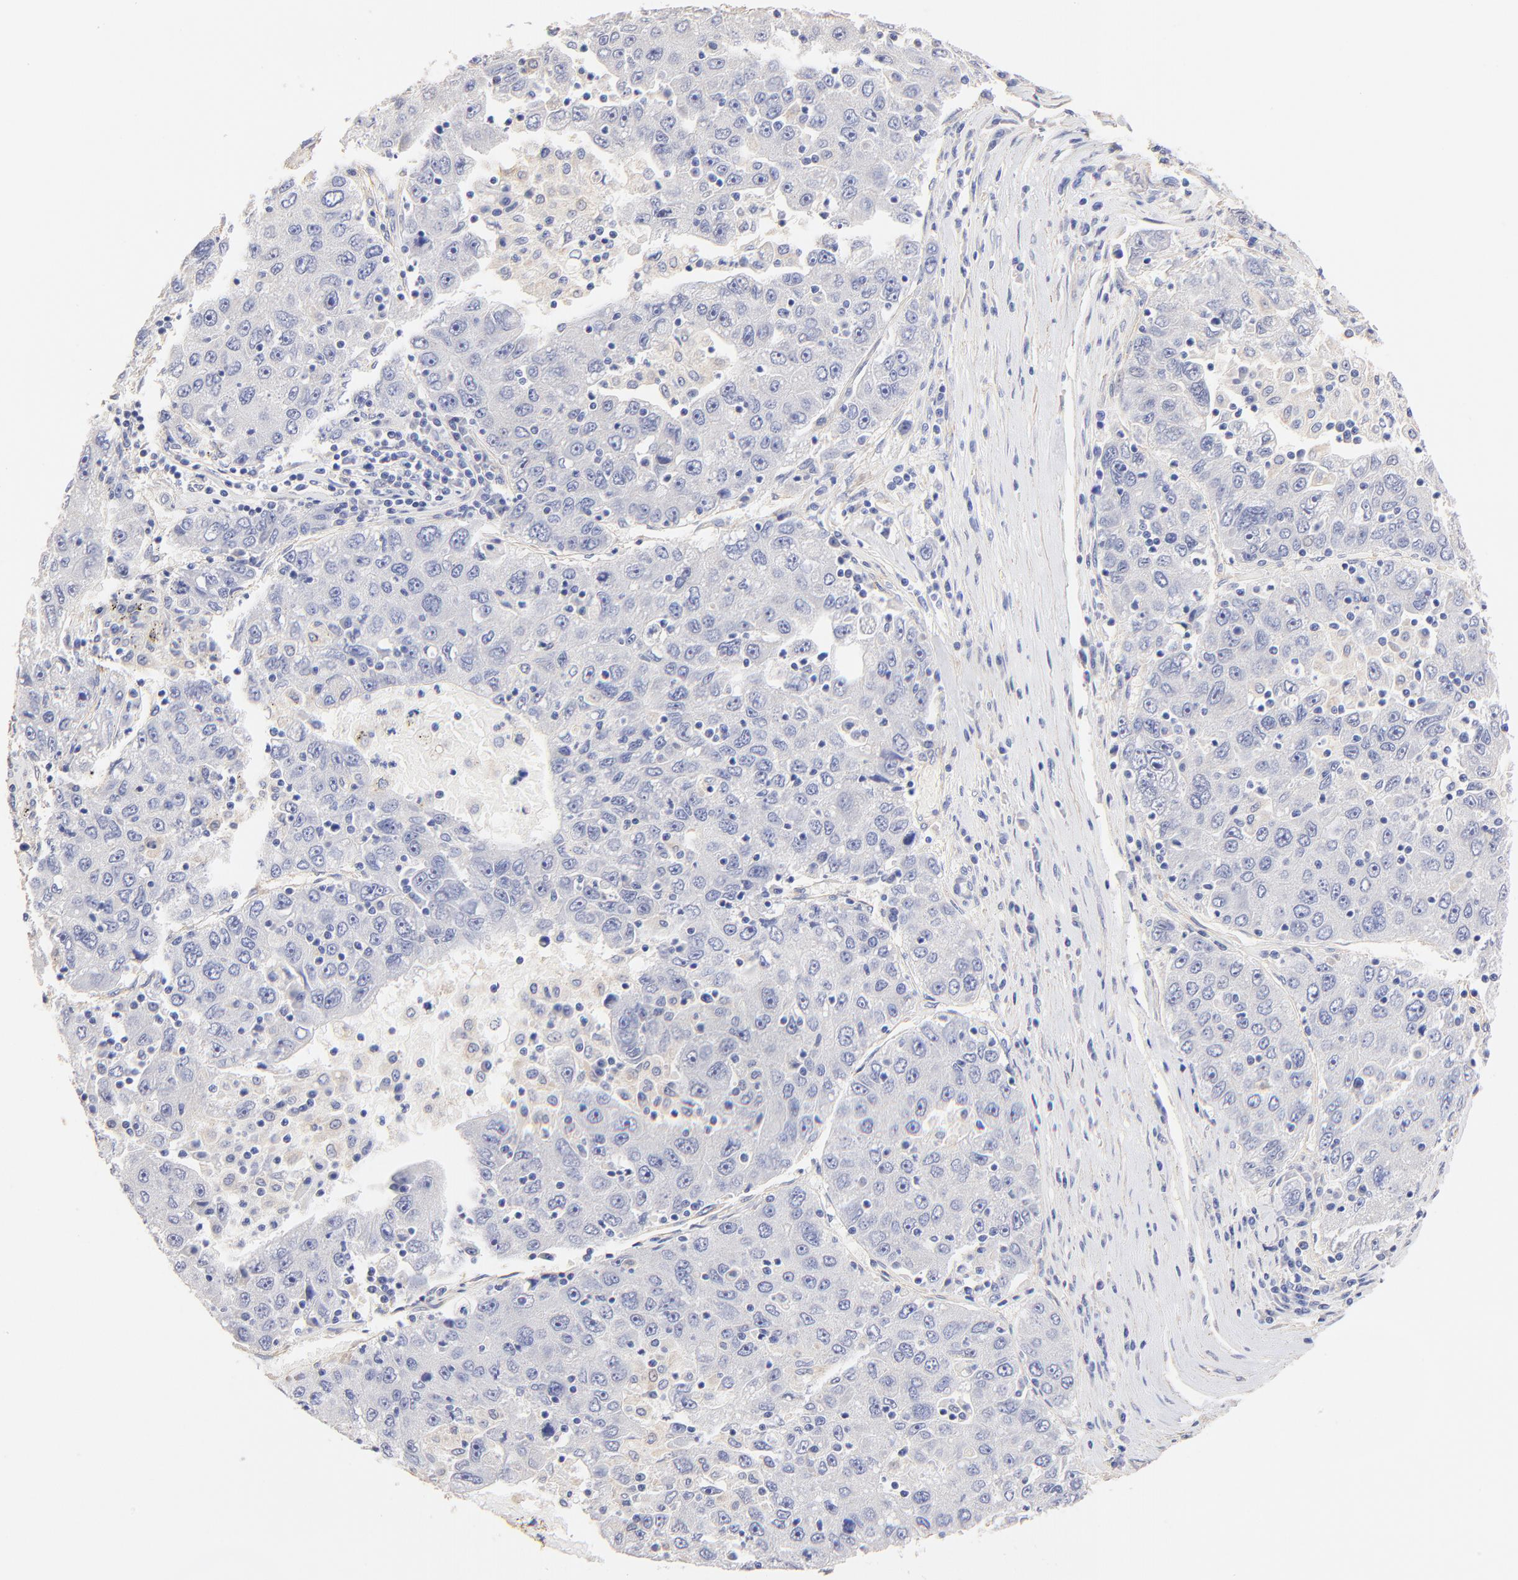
{"staining": {"intensity": "negative", "quantity": "none", "location": "none"}, "tissue": "liver cancer", "cell_type": "Tumor cells", "image_type": "cancer", "snomed": [{"axis": "morphology", "description": "Carcinoma, Hepatocellular, NOS"}, {"axis": "topography", "description": "Liver"}], "caption": "DAB (3,3'-diaminobenzidine) immunohistochemical staining of human liver cancer (hepatocellular carcinoma) exhibits no significant staining in tumor cells.", "gene": "ACTRT1", "patient": {"sex": "male", "age": 49}}